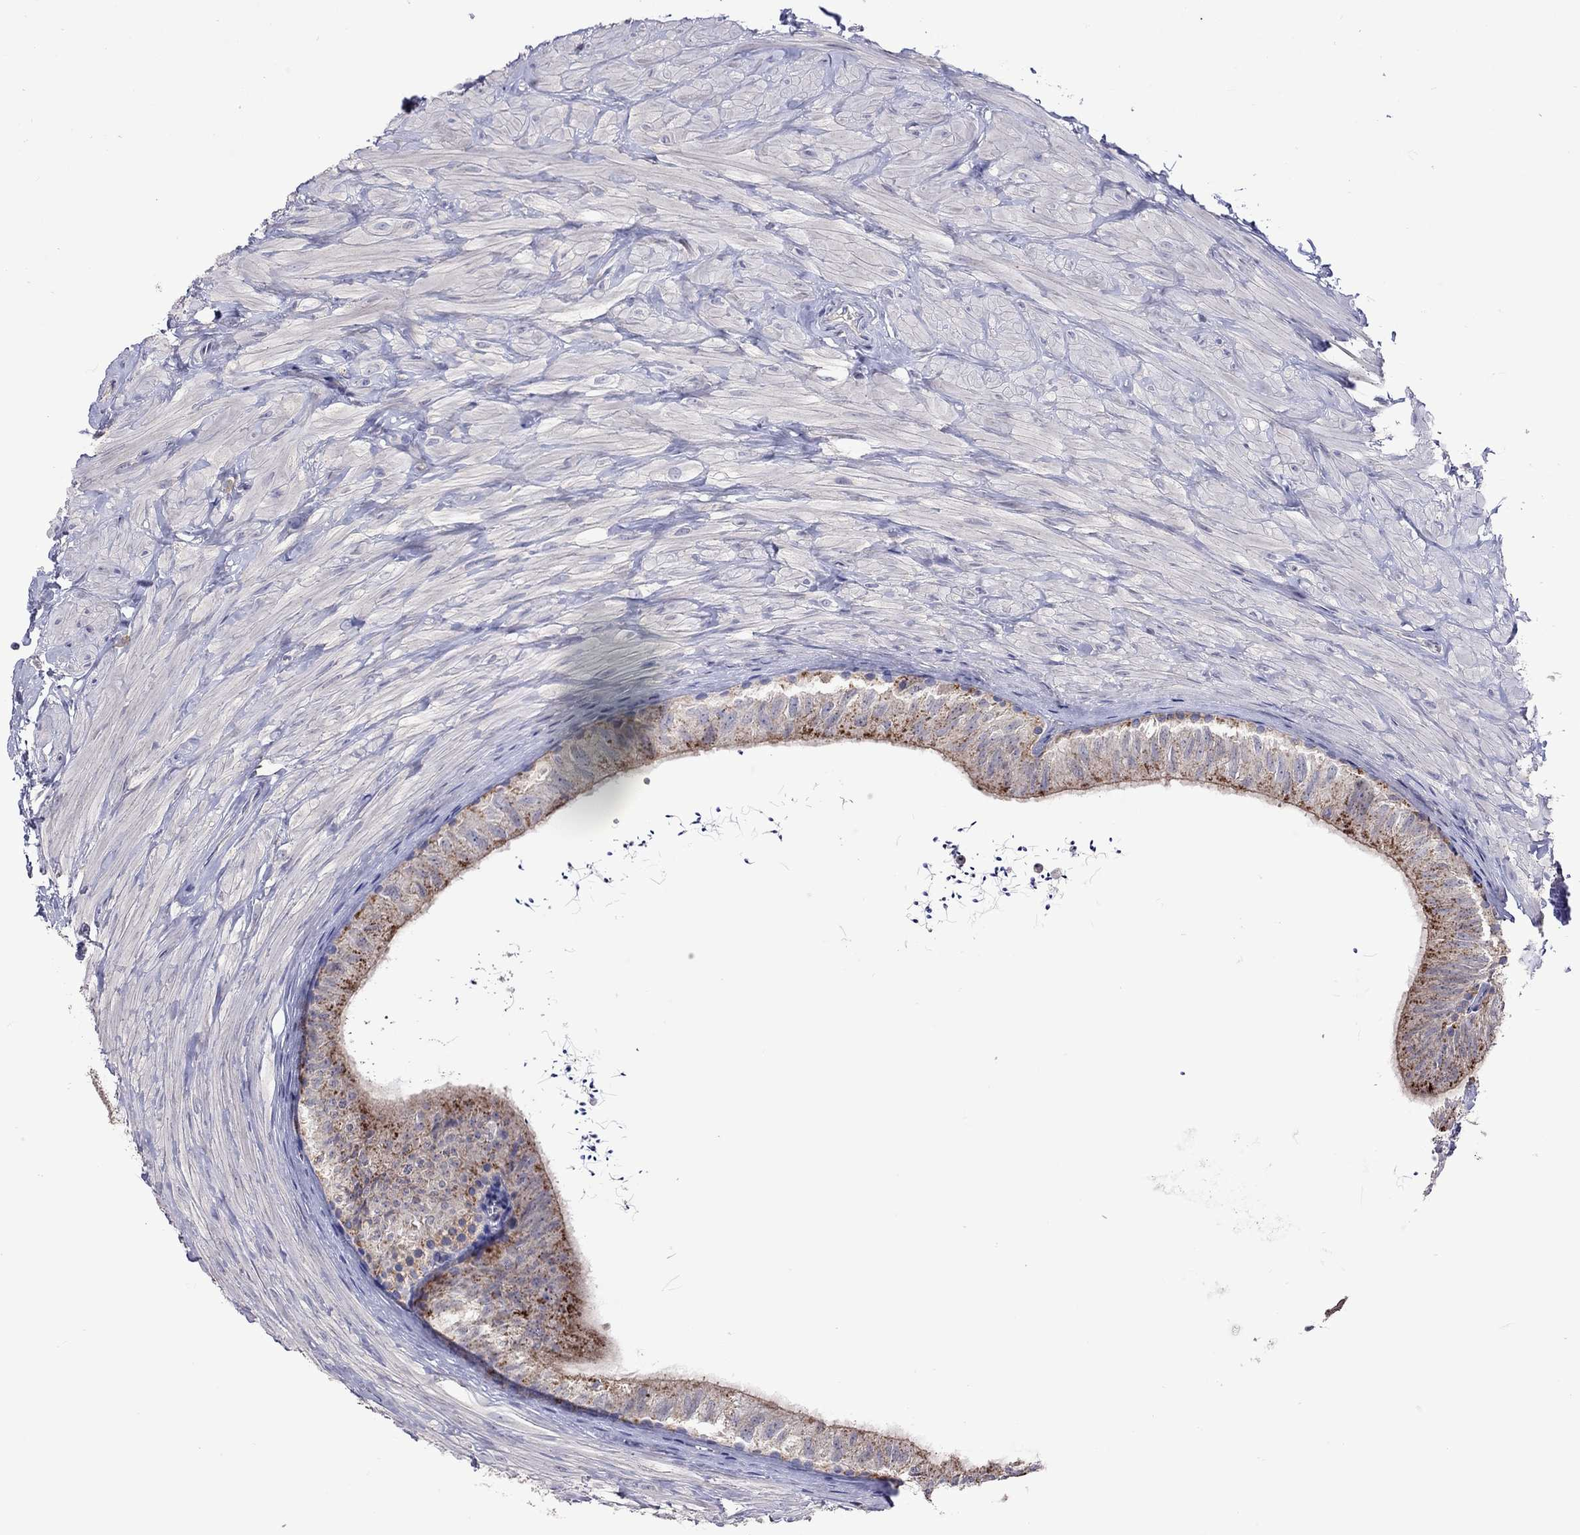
{"staining": {"intensity": "weak", "quantity": ">75%", "location": "cytoplasmic/membranous"}, "tissue": "epididymis", "cell_type": "Glandular cells", "image_type": "normal", "snomed": [{"axis": "morphology", "description": "Normal tissue, NOS"}, {"axis": "topography", "description": "Epididymis"}], "caption": "Weak cytoplasmic/membranous positivity for a protein is identified in about >75% of glandular cells of benign epididymis using immunohistochemistry.", "gene": "RTP5", "patient": {"sex": "male", "age": 32}}